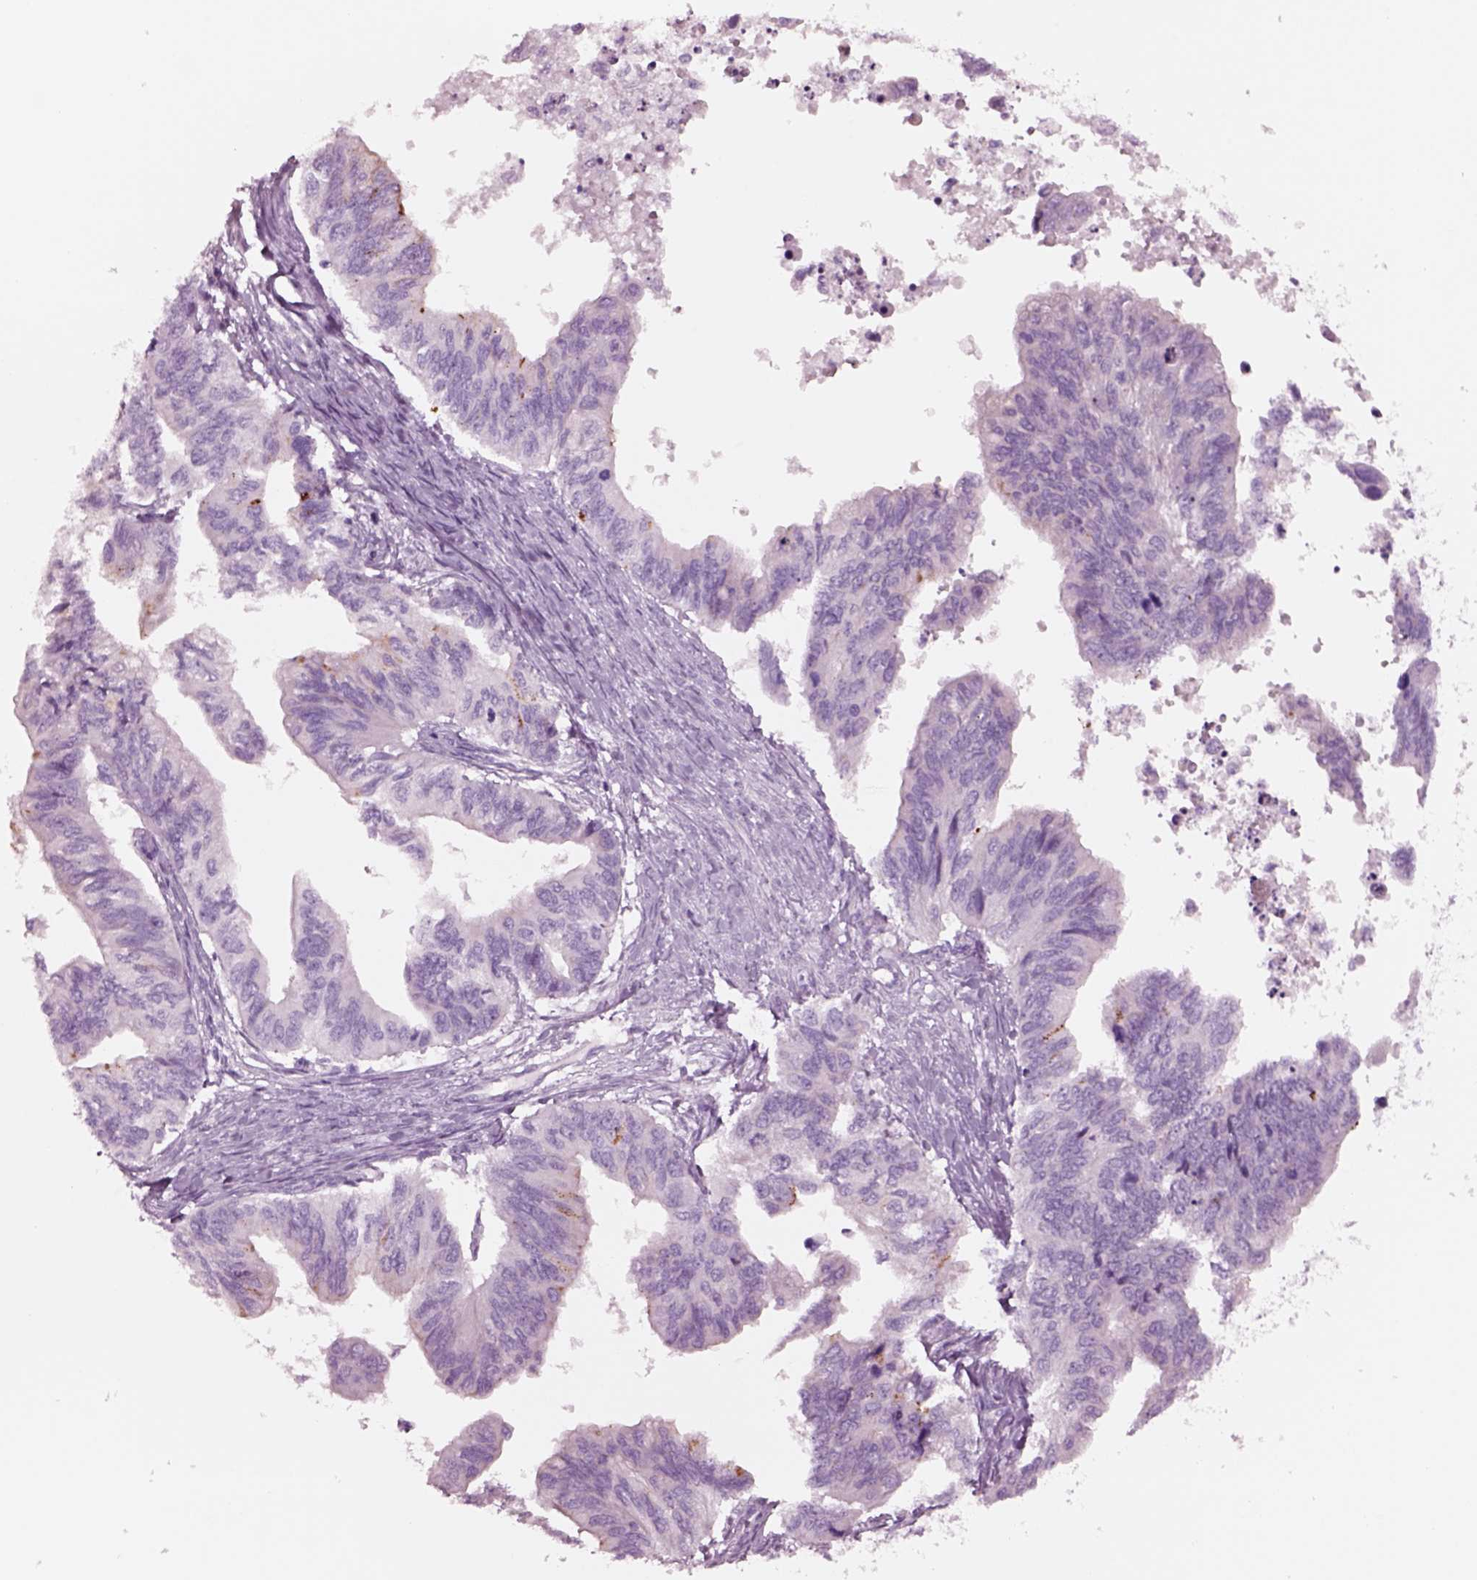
{"staining": {"intensity": "negative", "quantity": "none", "location": "none"}, "tissue": "ovarian cancer", "cell_type": "Tumor cells", "image_type": "cancer", "snomed": [{"axis": "morphology", "description": "Cystadenocarcinoma, mucinous, NOS"}, {"axis": "topography", "description": "Ovary"}], "caption": "Protein analysis of mucinous cystadenocarcinoma (ovarian) shows no significant expression in tumor cells.", "gene": "NMRK2", "patient": {"sex": "female", "age": 76}}